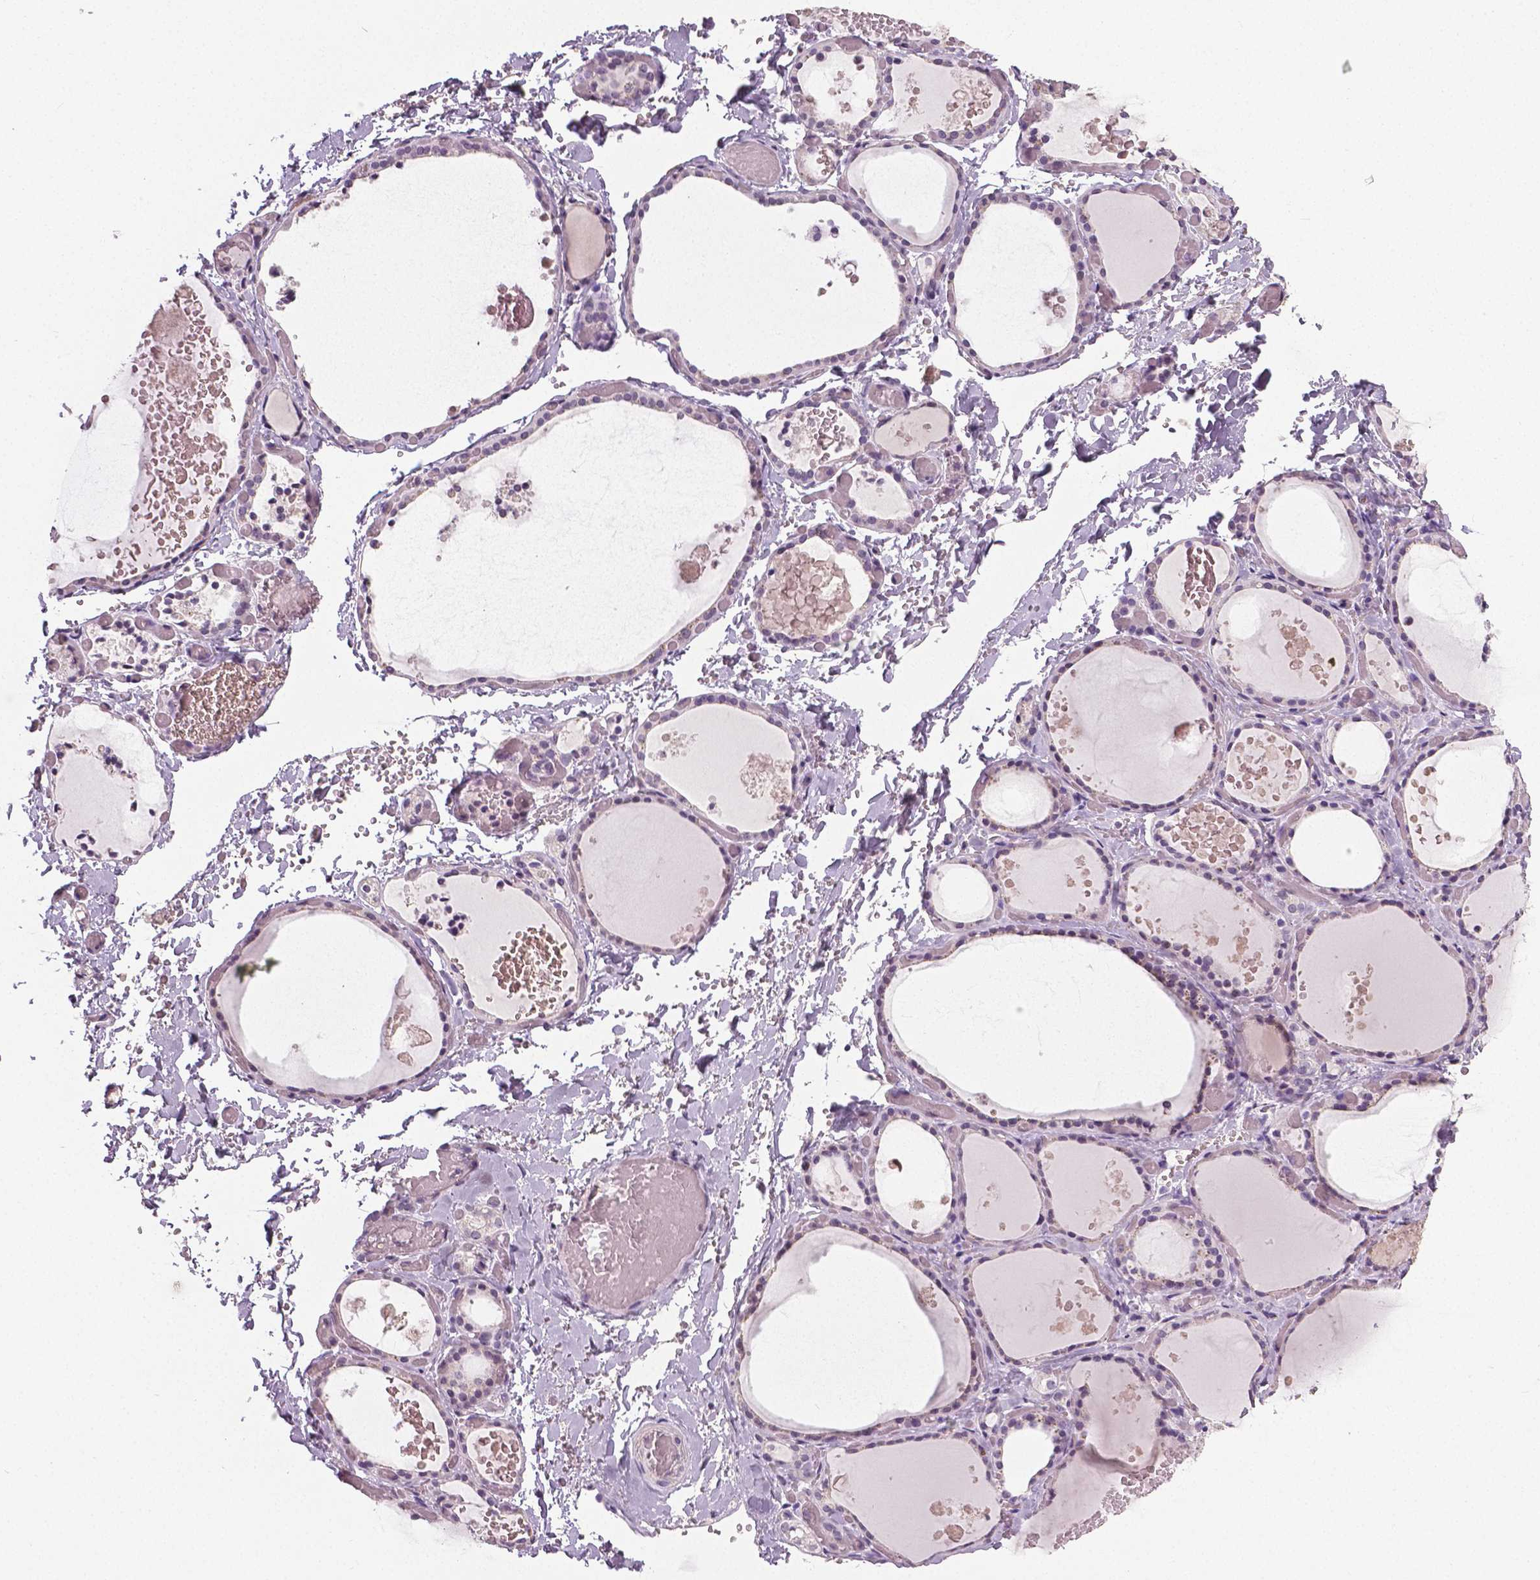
{"staining": {"intensity": "negative", "quantity": "none", "location": "none"}, "tissue": "thyroid gland", "cell_type": "Glandular cells", "image_type": "normal", "snomed": [{"axis": "morphology", "description": "Normal tissue, NOS"}, {"axis": "topography", "description": "Thyroid gland"}], "caption": "Photomicrograph shows no protein expression in glandular cells of benign thyroid gland.", "gene": "NECAB1", "patient": {"sex": "female", "age": 56}}